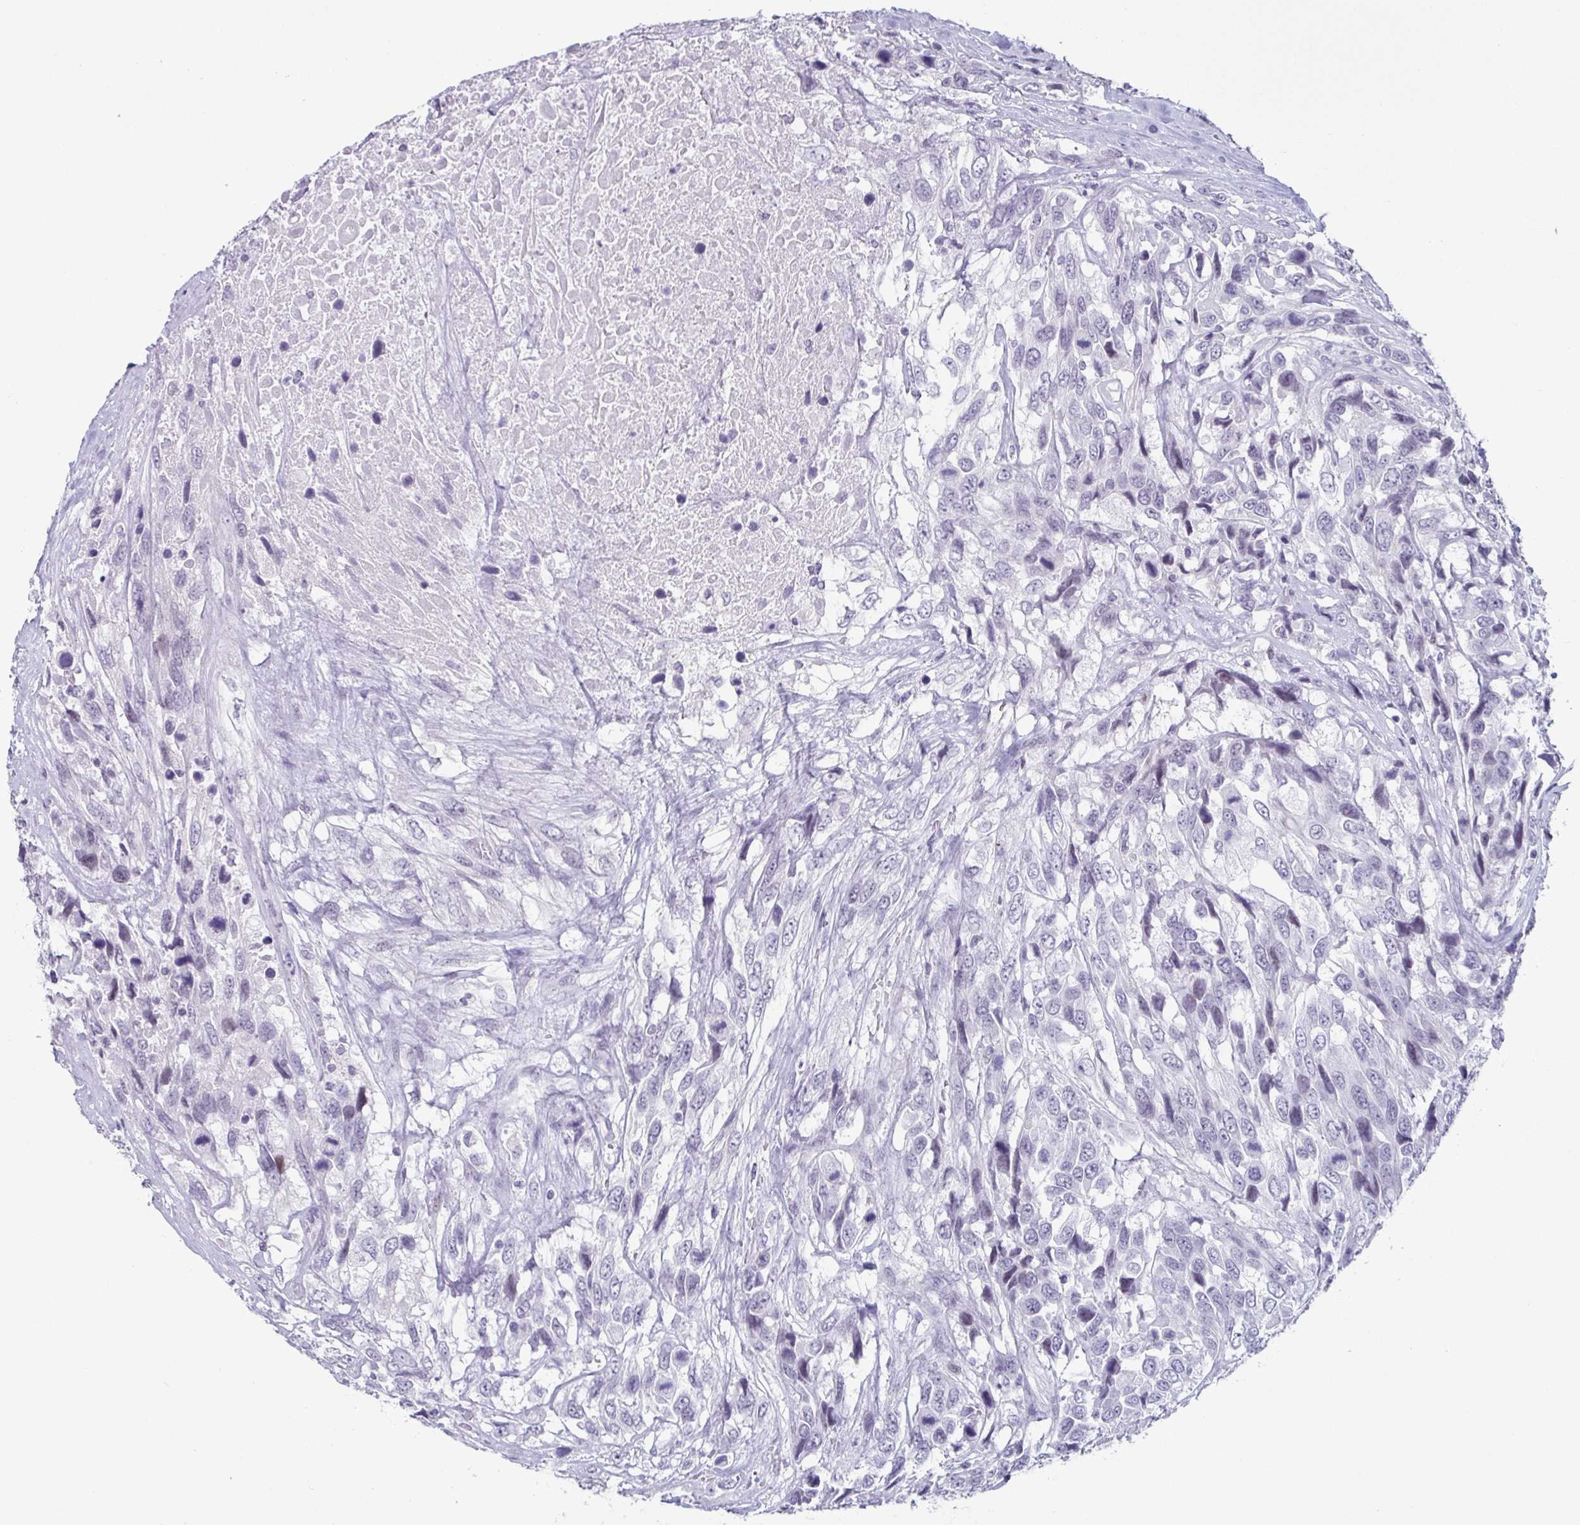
{"staining": {"intensity": "negative", "quantity": "none", "location": "none"}, "tissue": "urothelial cancer", "cell_type": "Tumor cells", "image_type": "cancer", "snomed": [{"axis": "morphology", "description": "Urothelial carcinoma, High grade"}, {"axis": "topography", "description": "Urinary bladder"}], "caption": "Urothelial cancer was stained to show a protein in brown. There is no significant staining in tumor cells.", "gene": "VSIG10L", "patient": {"sex": "female", "age": 70}}